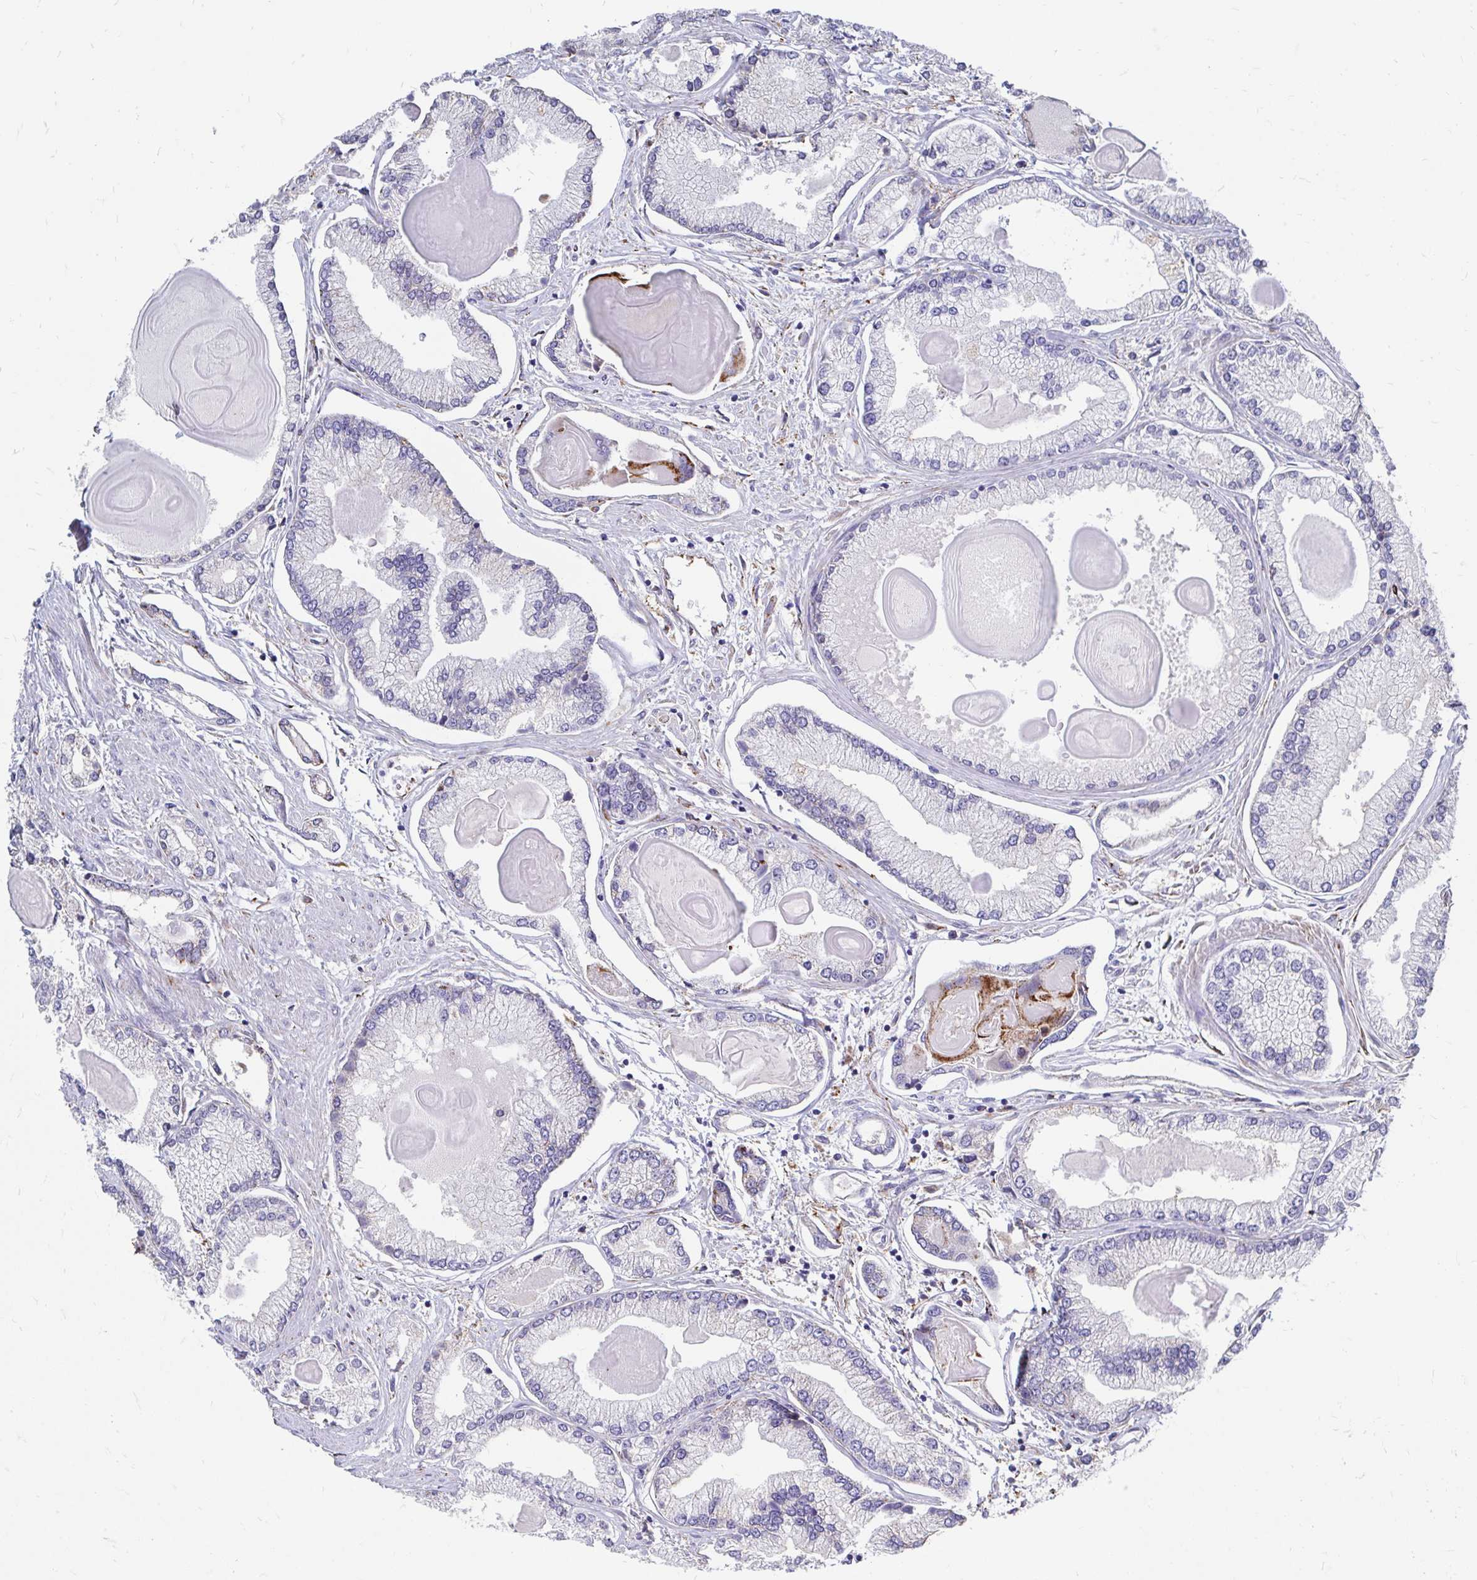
{"staining": {"intensity": "negative", "quantity": "none", "location": "none"}, "tissue": "prostate cancer", "cell_type": "Tumor cells", "image_type": "cancer", "snomed": [{"axis": "morphology", "description": "Adenocarcinoma, High grade"}, {"axis": "topography", "description": "Prostate"}], "caption": "Human prostate cancer (high-grade adenocarcinoma) stained for a protein using immunohistochemistry shows no positivity in tumor cells.", "gene": "CDKL1", "patient": {"sex": "male", "age": 68}}